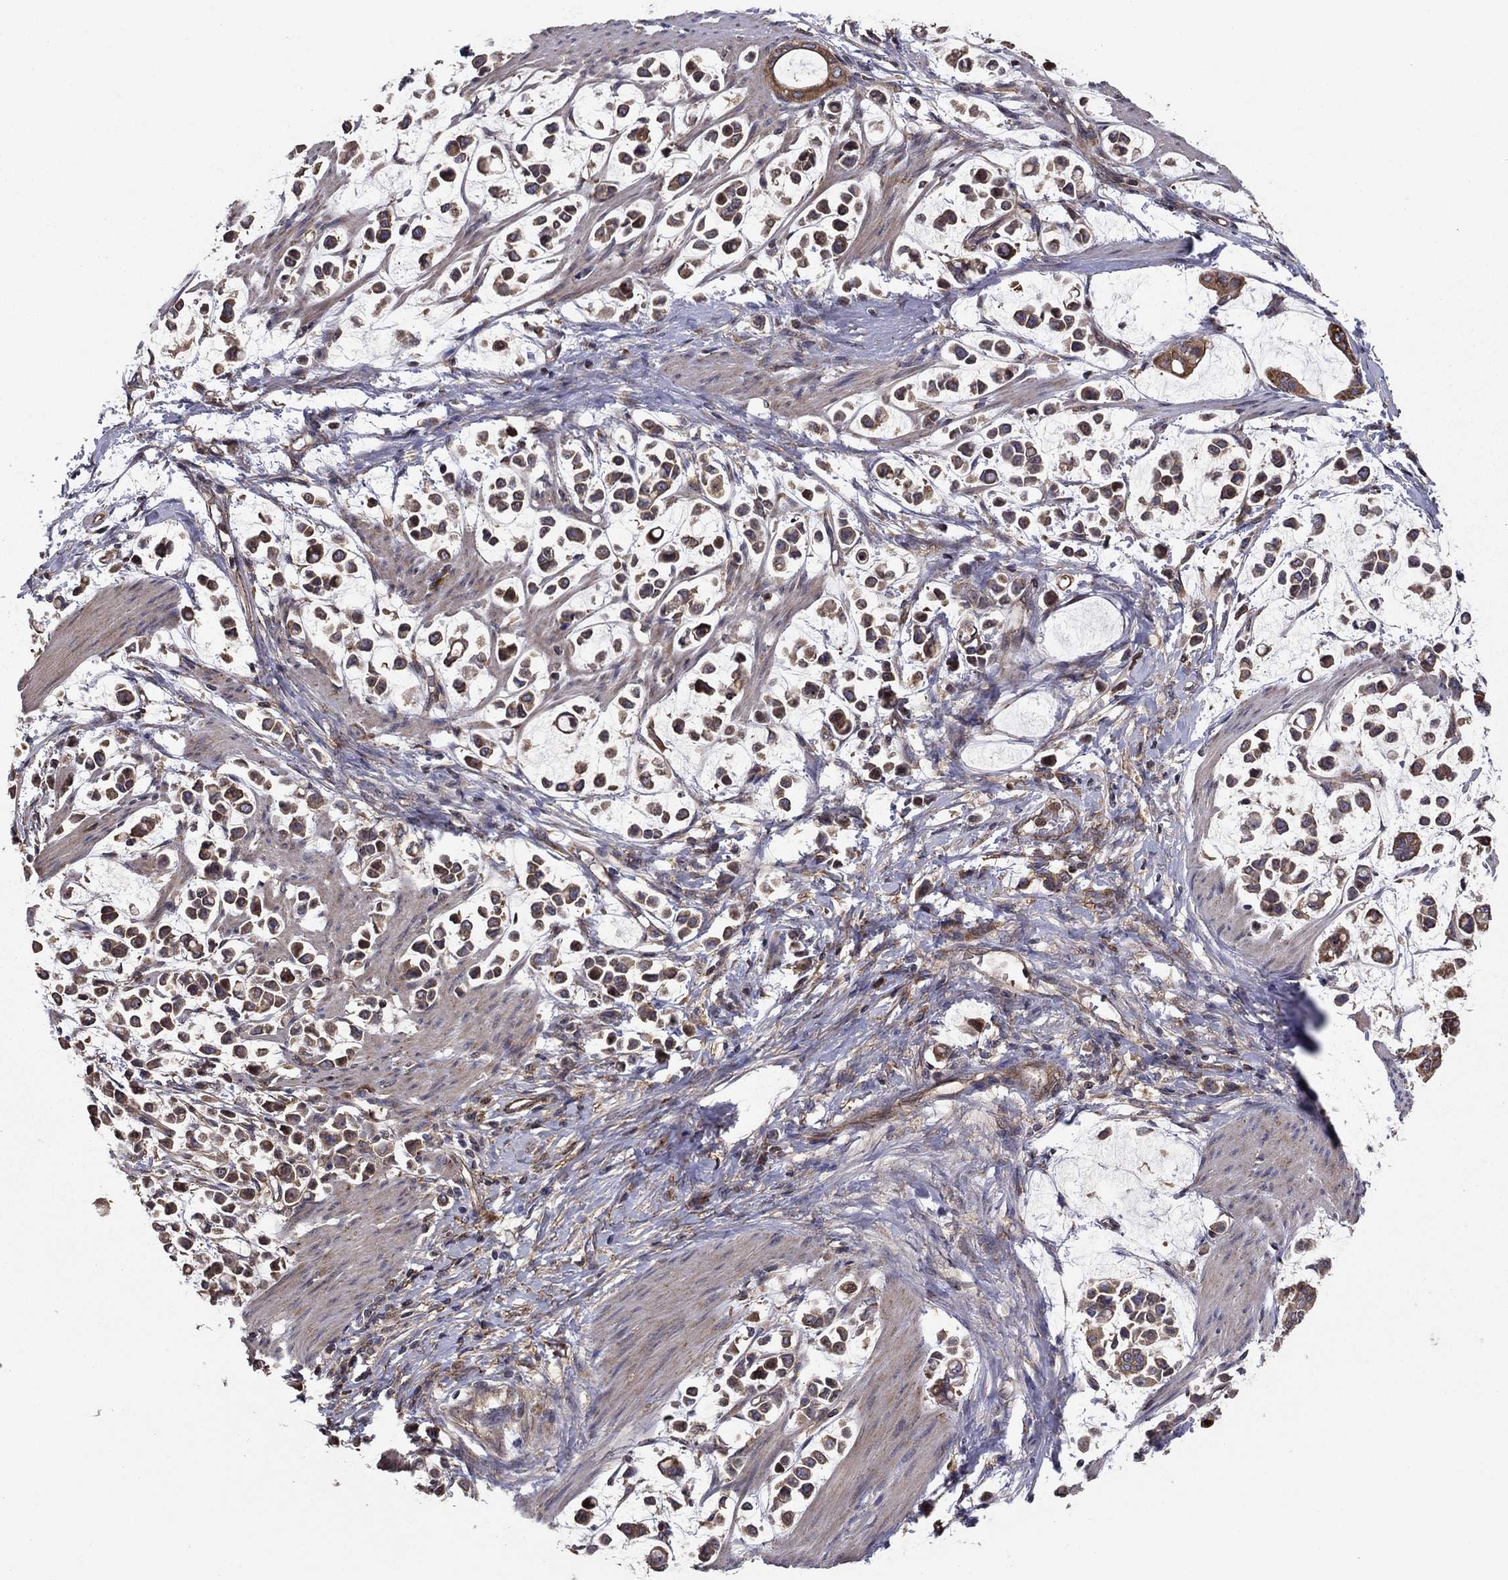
{"staining": {"intensity": "moderate", "quantity": ">75%", "location": "cytoplasmic/membranous"}, "tissue": "stomach cancer", "cell_type": "Tumor cells", "image_type": "cancer", "snomed": [{"axis": "morphology", "description": "Adenocarcinoma, NOS"}, {"axis": "topography", "description": "Stomach"}], "caption": "Stomach adenocarcinoma stained for a protein (brown) demonstrates moderate cytoplasmic/membranous positive expression in approximately >75% of tumor cells.", "gene": "BABAM2", "patient": {"sex": "male", "age": 82}}